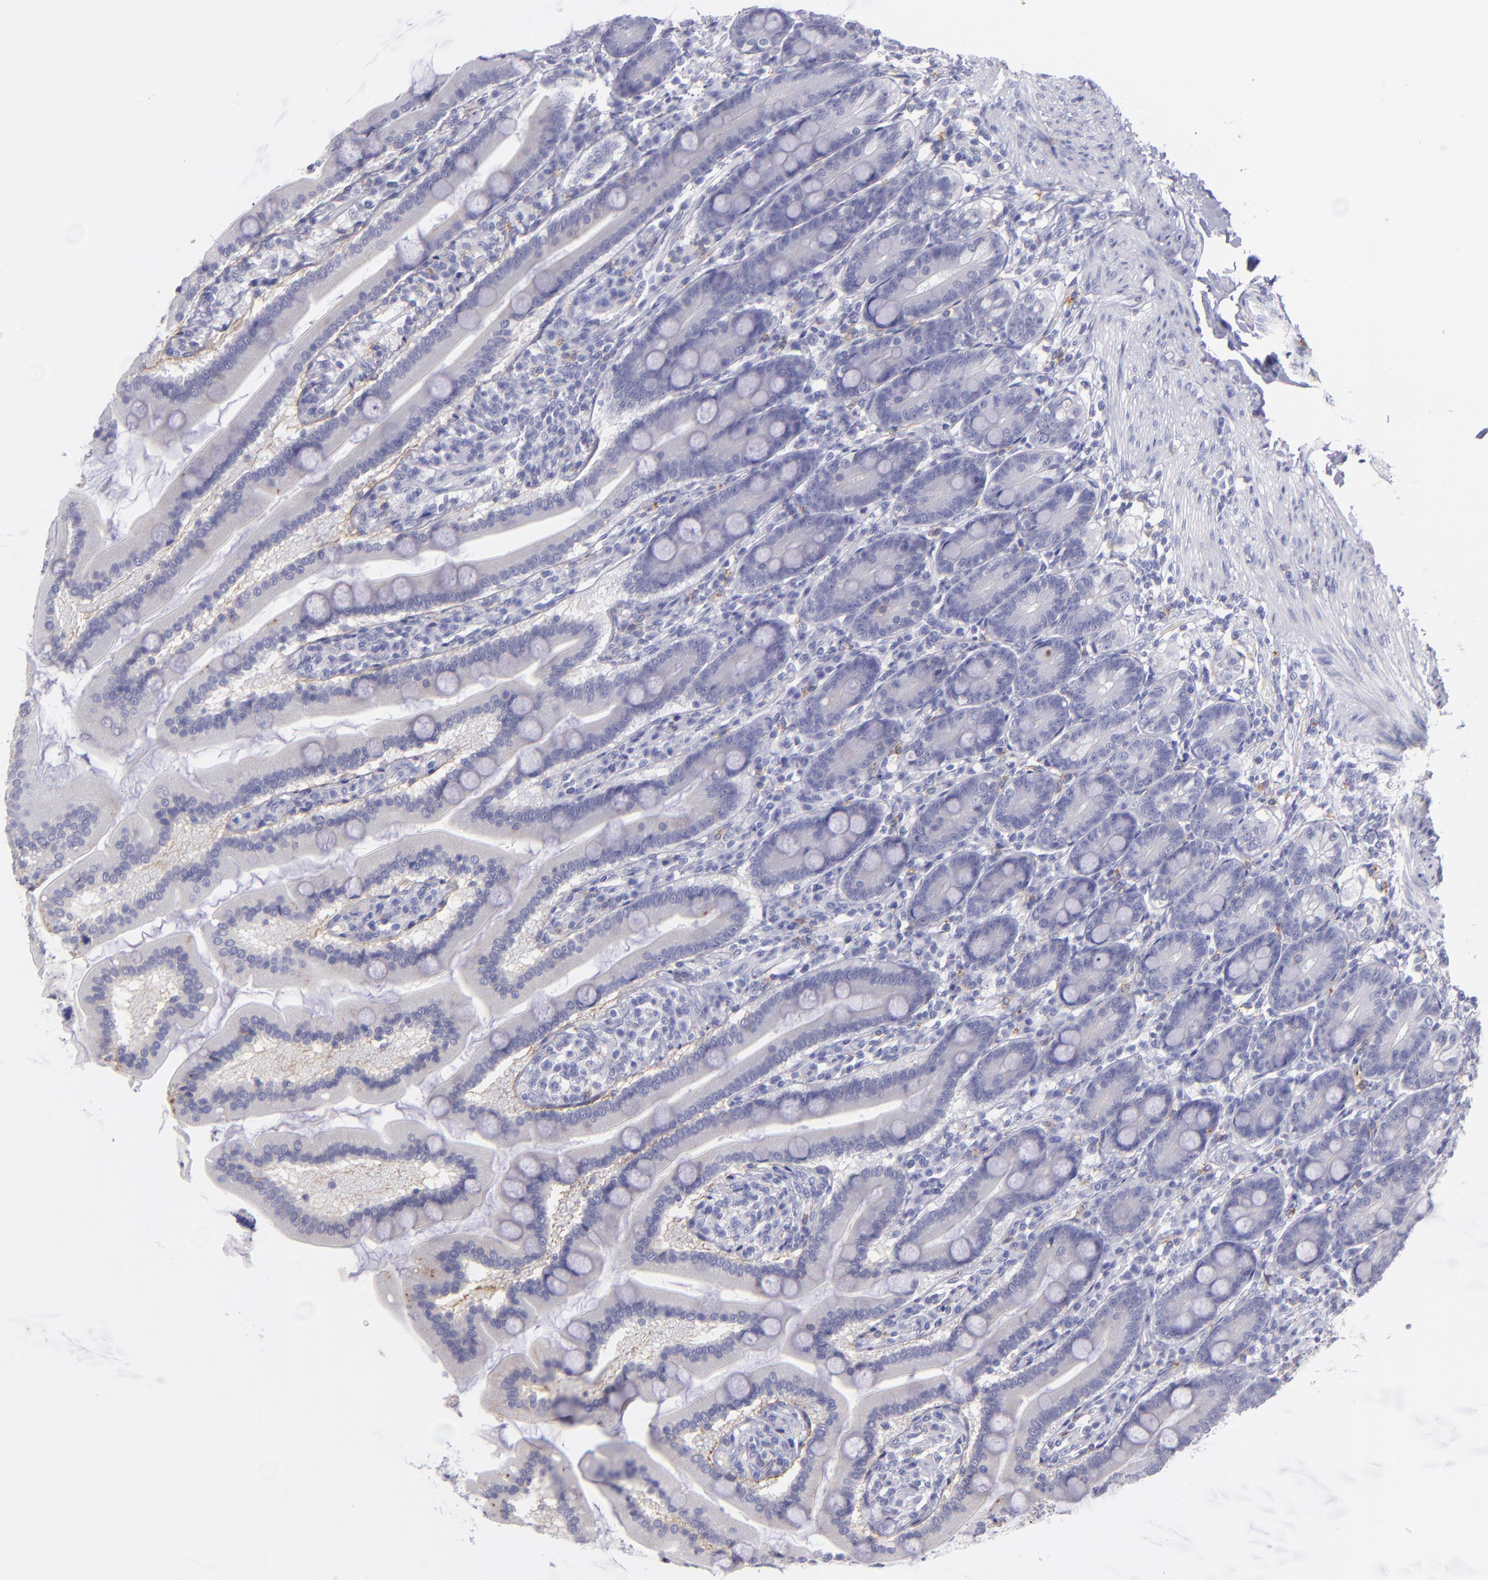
{"staining": {"intensity": "negative", "quantity": "none", "location": "none"}, "tissue": "duodenum", "cell_type": "Glandular cells", "image_type": "normal", "snomed": [{"axis": "morphology", "description": "Normal tissue, NOS"}, {"axis": "topography", "description": "Duodenum"}], "caption": "Immunohistochemistry (IHC) micrograph of unremarkable duodenum: duodenum stained with DAB (3,3'-diaminobenzidine) displays no significant protein staining in glandular cells.", "gene": "CD82", "patient": {"sex": "female", "age": 64}}